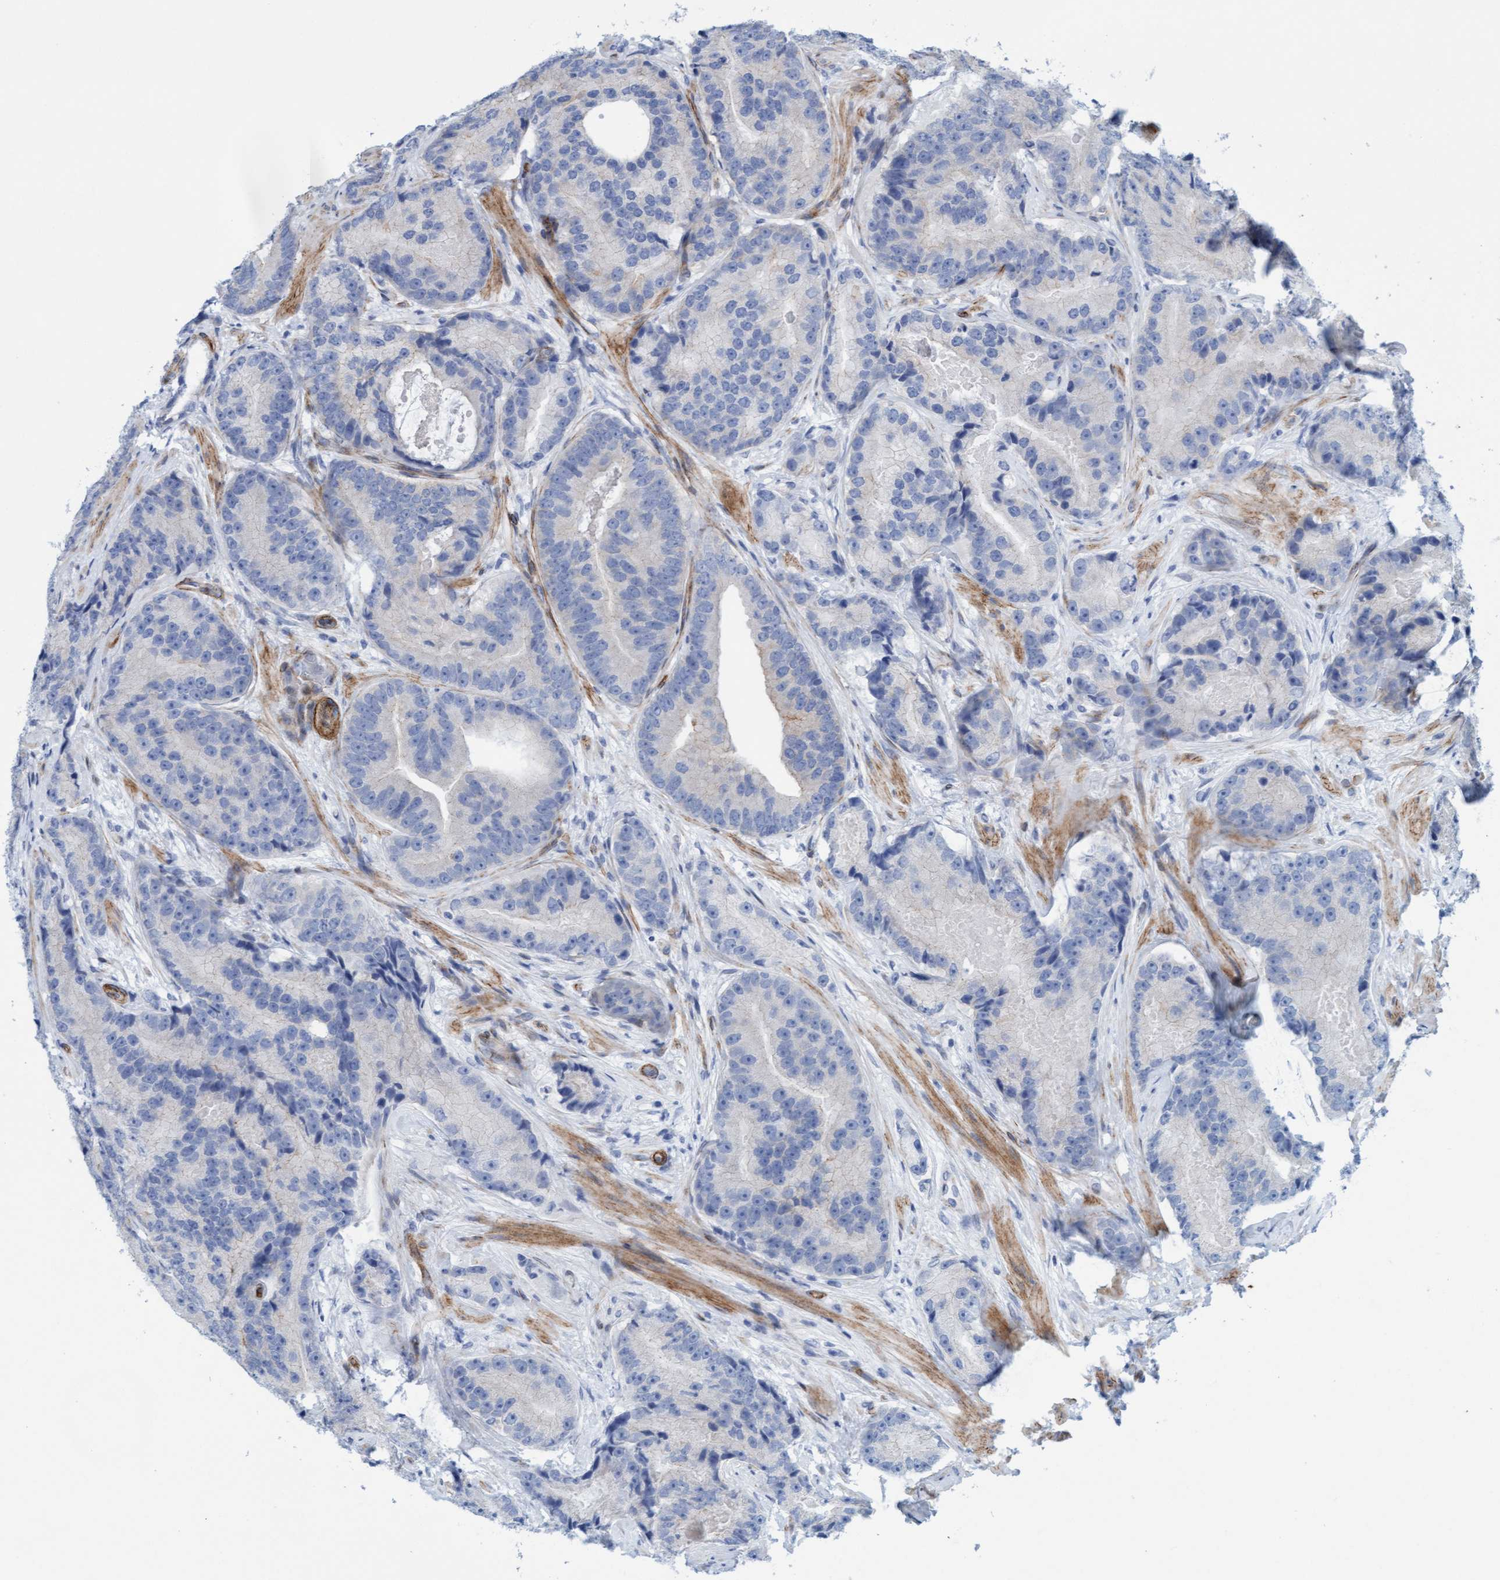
{"staining": {"intensity": "negative", "quantity": "none", "location": "none"}, "tissue": "prostate cancer", "cell_type": "Tumor cells", "image_type": "cancer", "snomed": [{"axis": "morphology", "description": "Adenocarcinoma, High grade"}, {"axis": "topography", "description": "Prostate"}], "caption": "Image shows no significant protein expression in tumor cells of prostate cancer.", "gene": "MTFR1", "patient": {"sex": "male", "age": 55}}